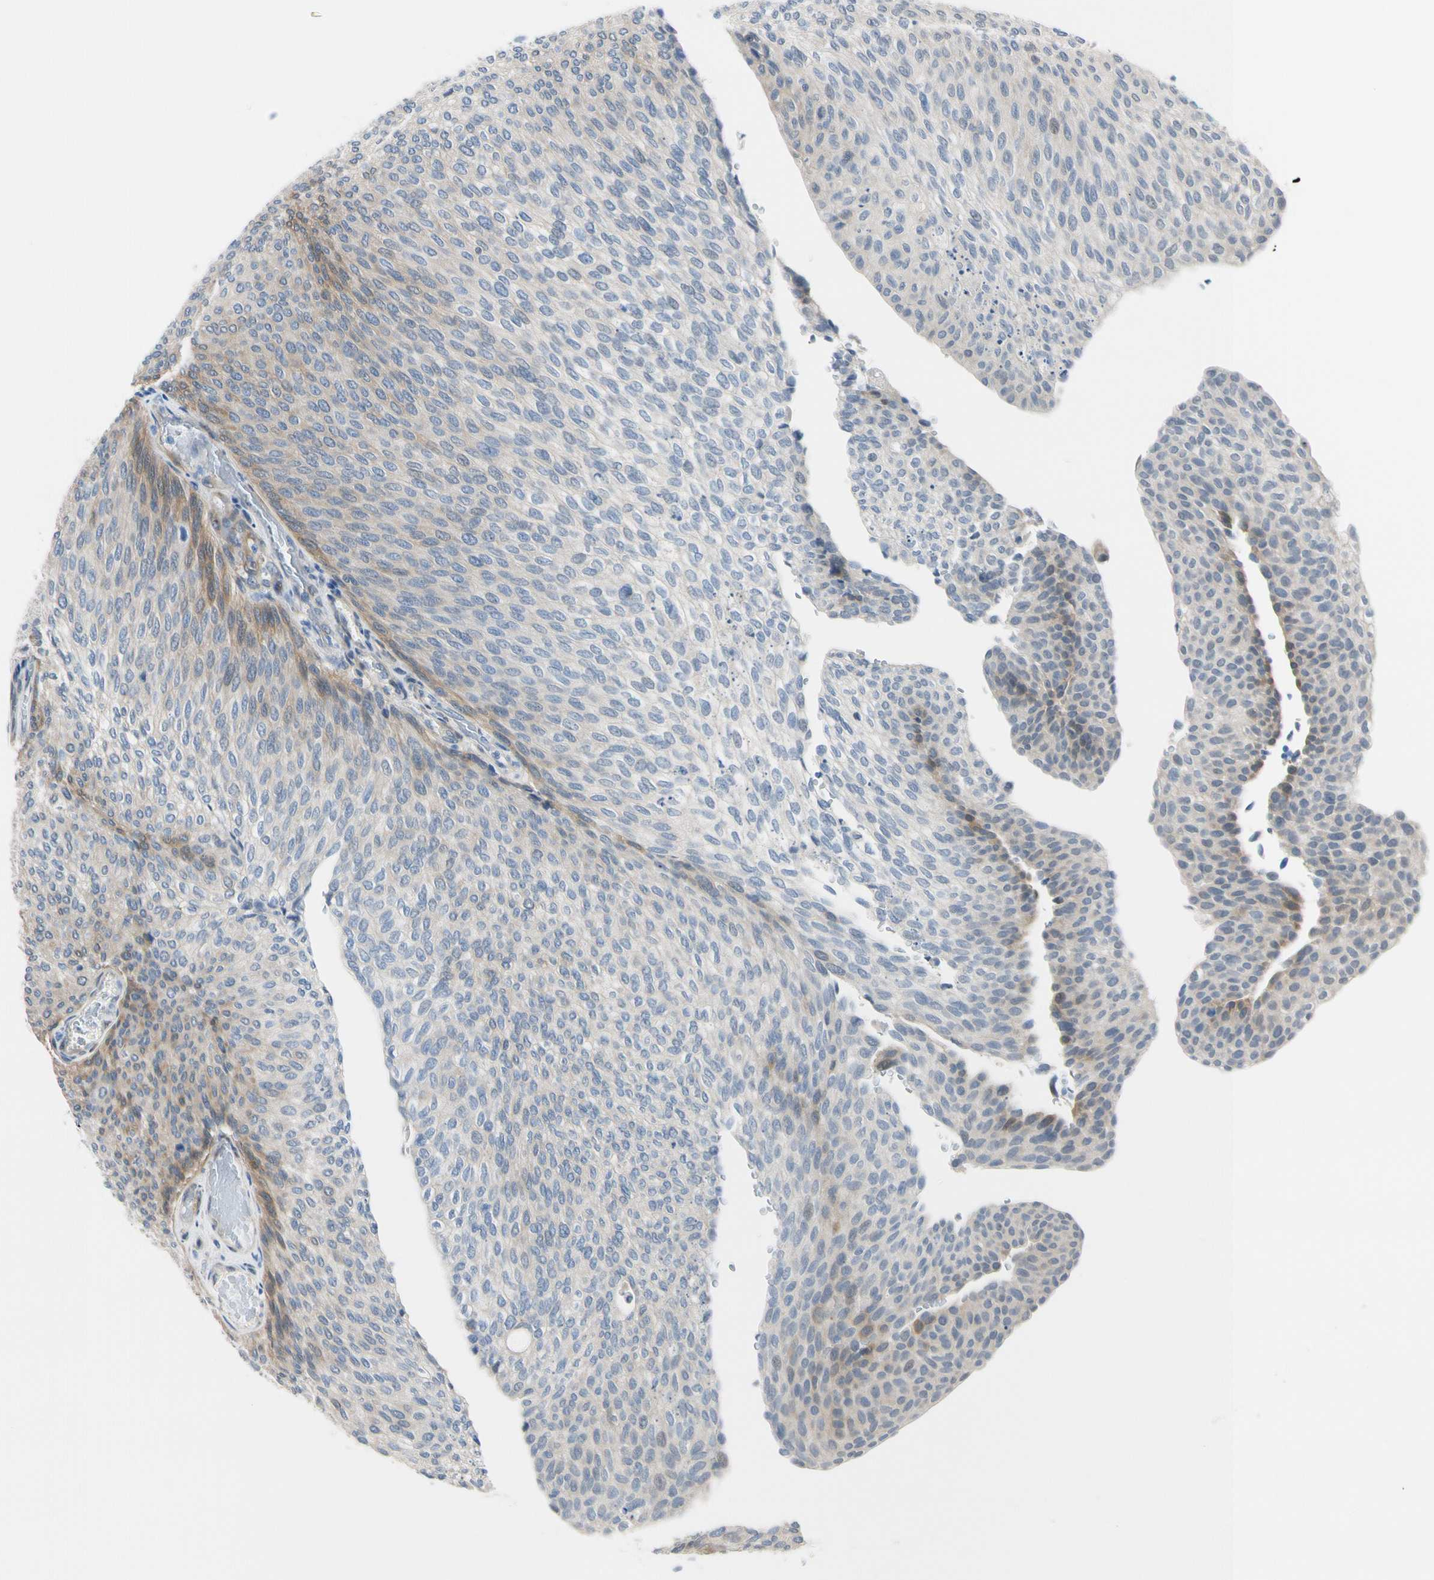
{"staining": {"intensity": "weak", "quantity": "<25%", "location": "cytoplasmic/membranous,nuclear"}, "tissue": "urothelial cancer", "cell_type": "Tumor cells", "image_type": "cancer", "snomed": [{"axis": "morphology", "description": "Urothelial carcinoma, Low grade"}, {"axis": "topography", "description": "Urinary bladder"}], "caption": "DAB immunohistochemical staining of urothelial carcinoma (low-grade) exhibits no significant staining in tumor cells.", "gene": "RASGRF1", "patient": {"sex": "female", "age": 79}}